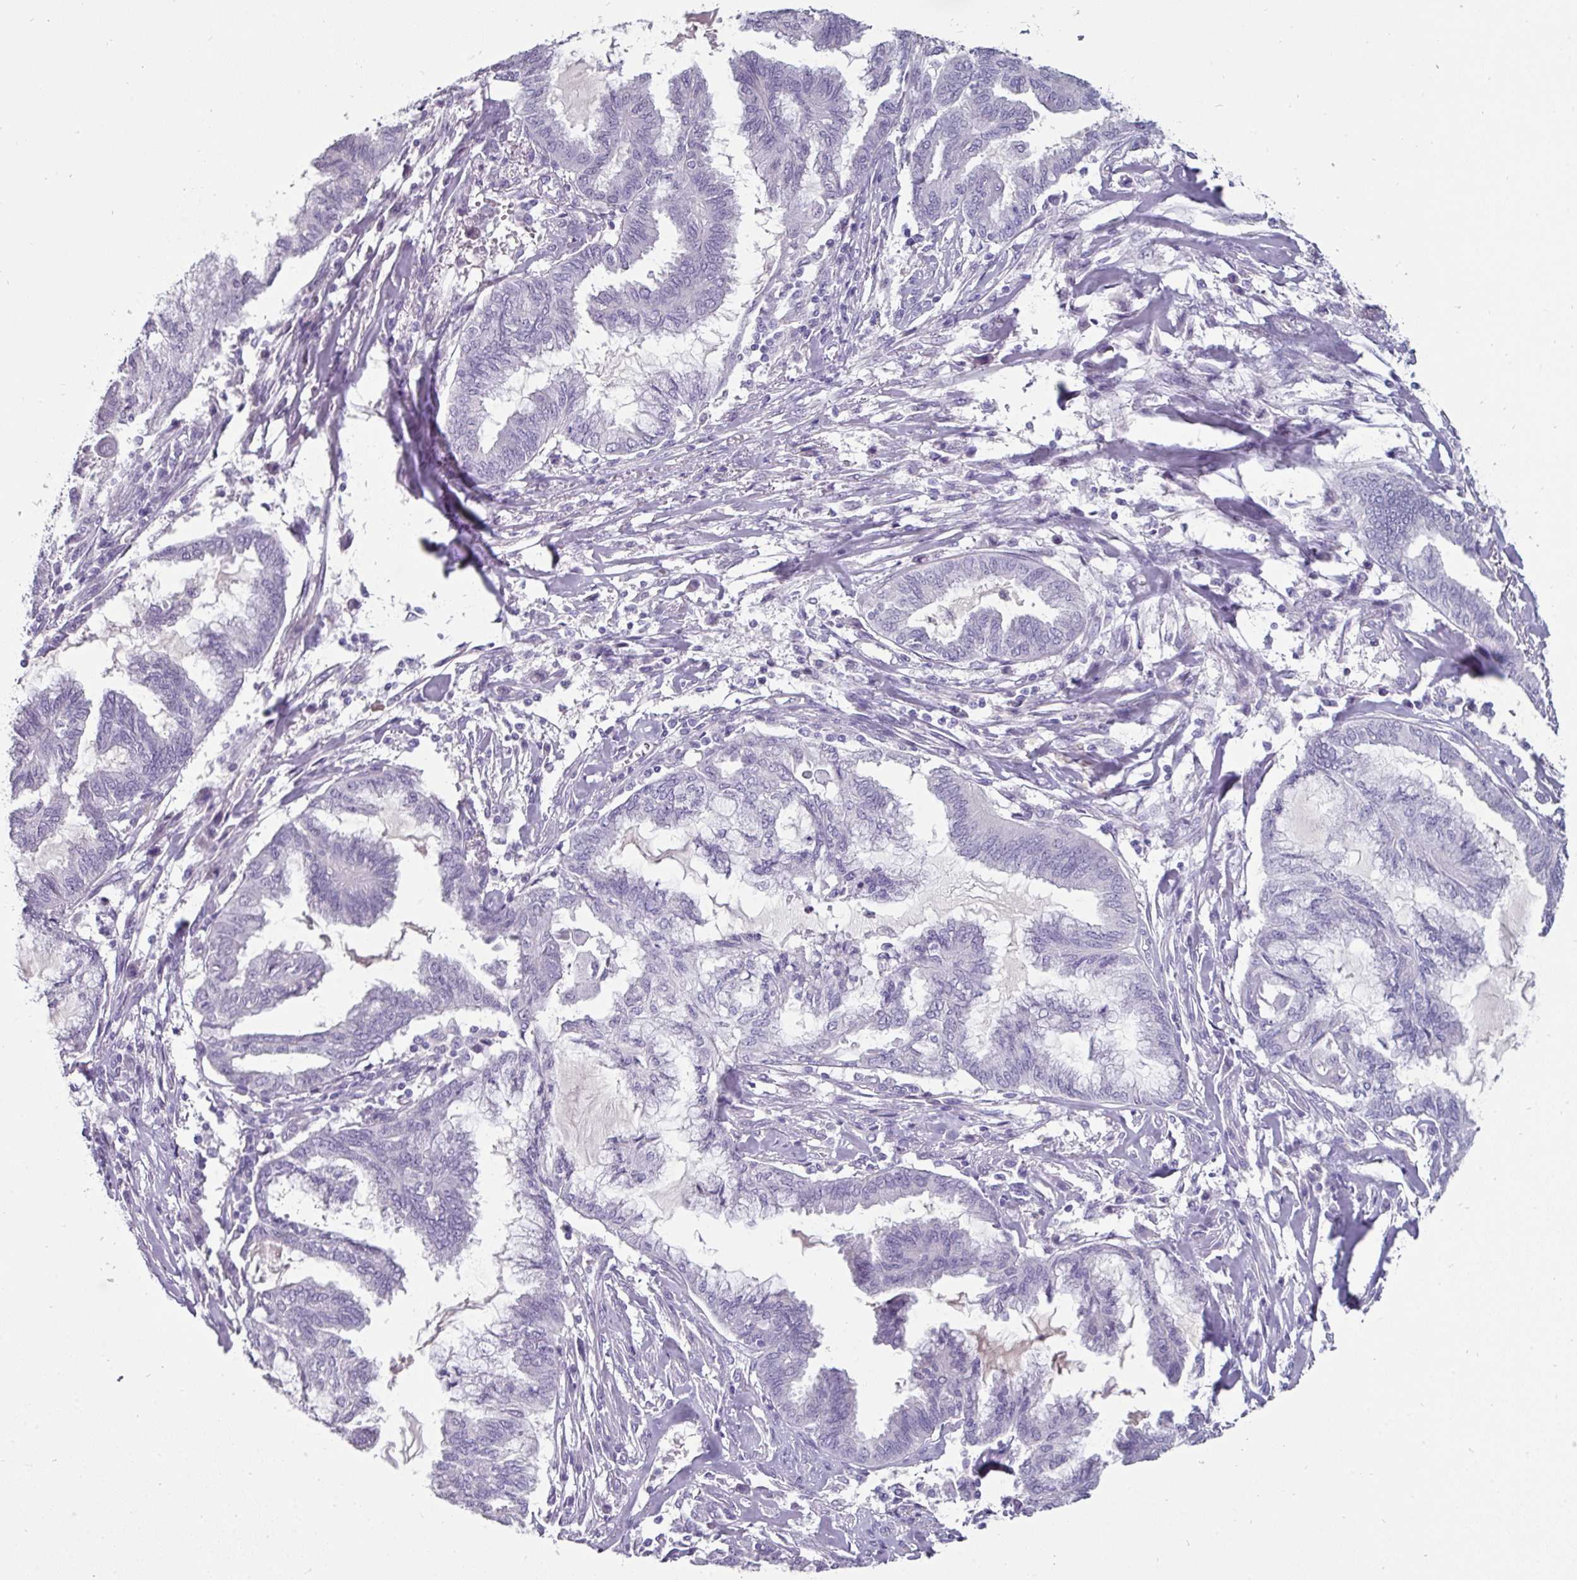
{"staining": {"intensity": "negative", "quantity": "none", "location": "none"}, "tissue": "endometrial cancer", "cell_type": "Tumor cells", "image_type": "cancer", "snomed": [{"axis": "morphology", "description": "Adenocarcinoma, NOS"}, {"axis": "topography", "description": "Endometrium"}], "caption": "Endometrial cancer was stained to show a protein in brown. There is no significant staining in tumor cells.", "gene": "EYA3", "patient": {"sex": "female", "age": 86}}